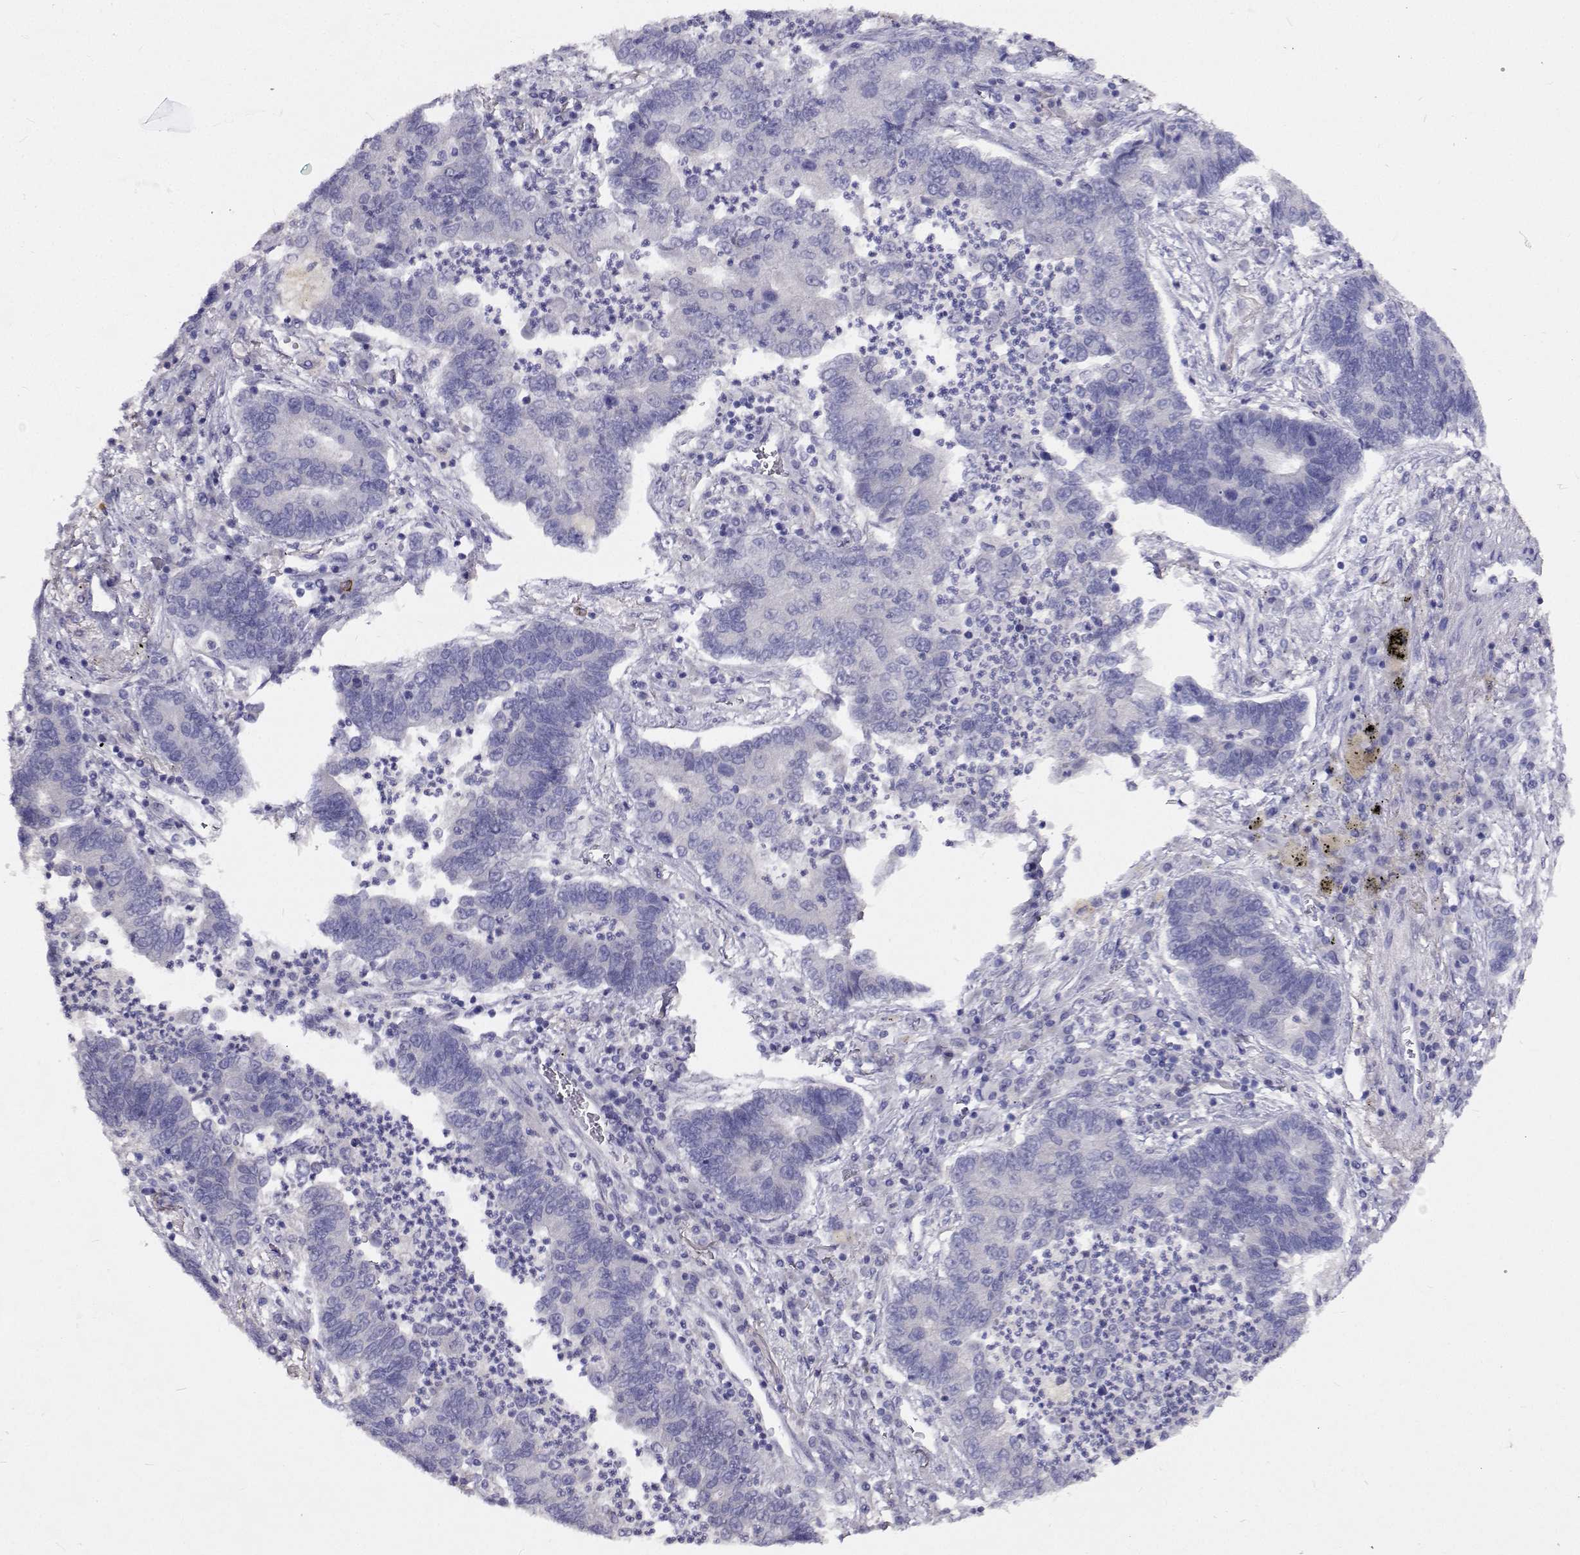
{"staining": {"intensity": "negative", "quantity": "none", "location": "none"}, "tissue": "lung cancer", "cell_type": "Tumor cells", "image_type": "cancer", "snomed": [{"axis": "morphology", "description": "Adenocarcinoma, NOS"}, {"axis": "topography", "description": "Lung"}], "caption": "Immunohistochemistry (IHC) image of human lung cancer (adenocarcinoma) stained for a protein (brown), which reveals no positivity in tumor cells. (Brightfield microscopy of DAB (3,3'-diaminobenzidine) IHC at high magnification).", "gene": "CFAP44", "patient": {"sex": "female", "age": 57}}